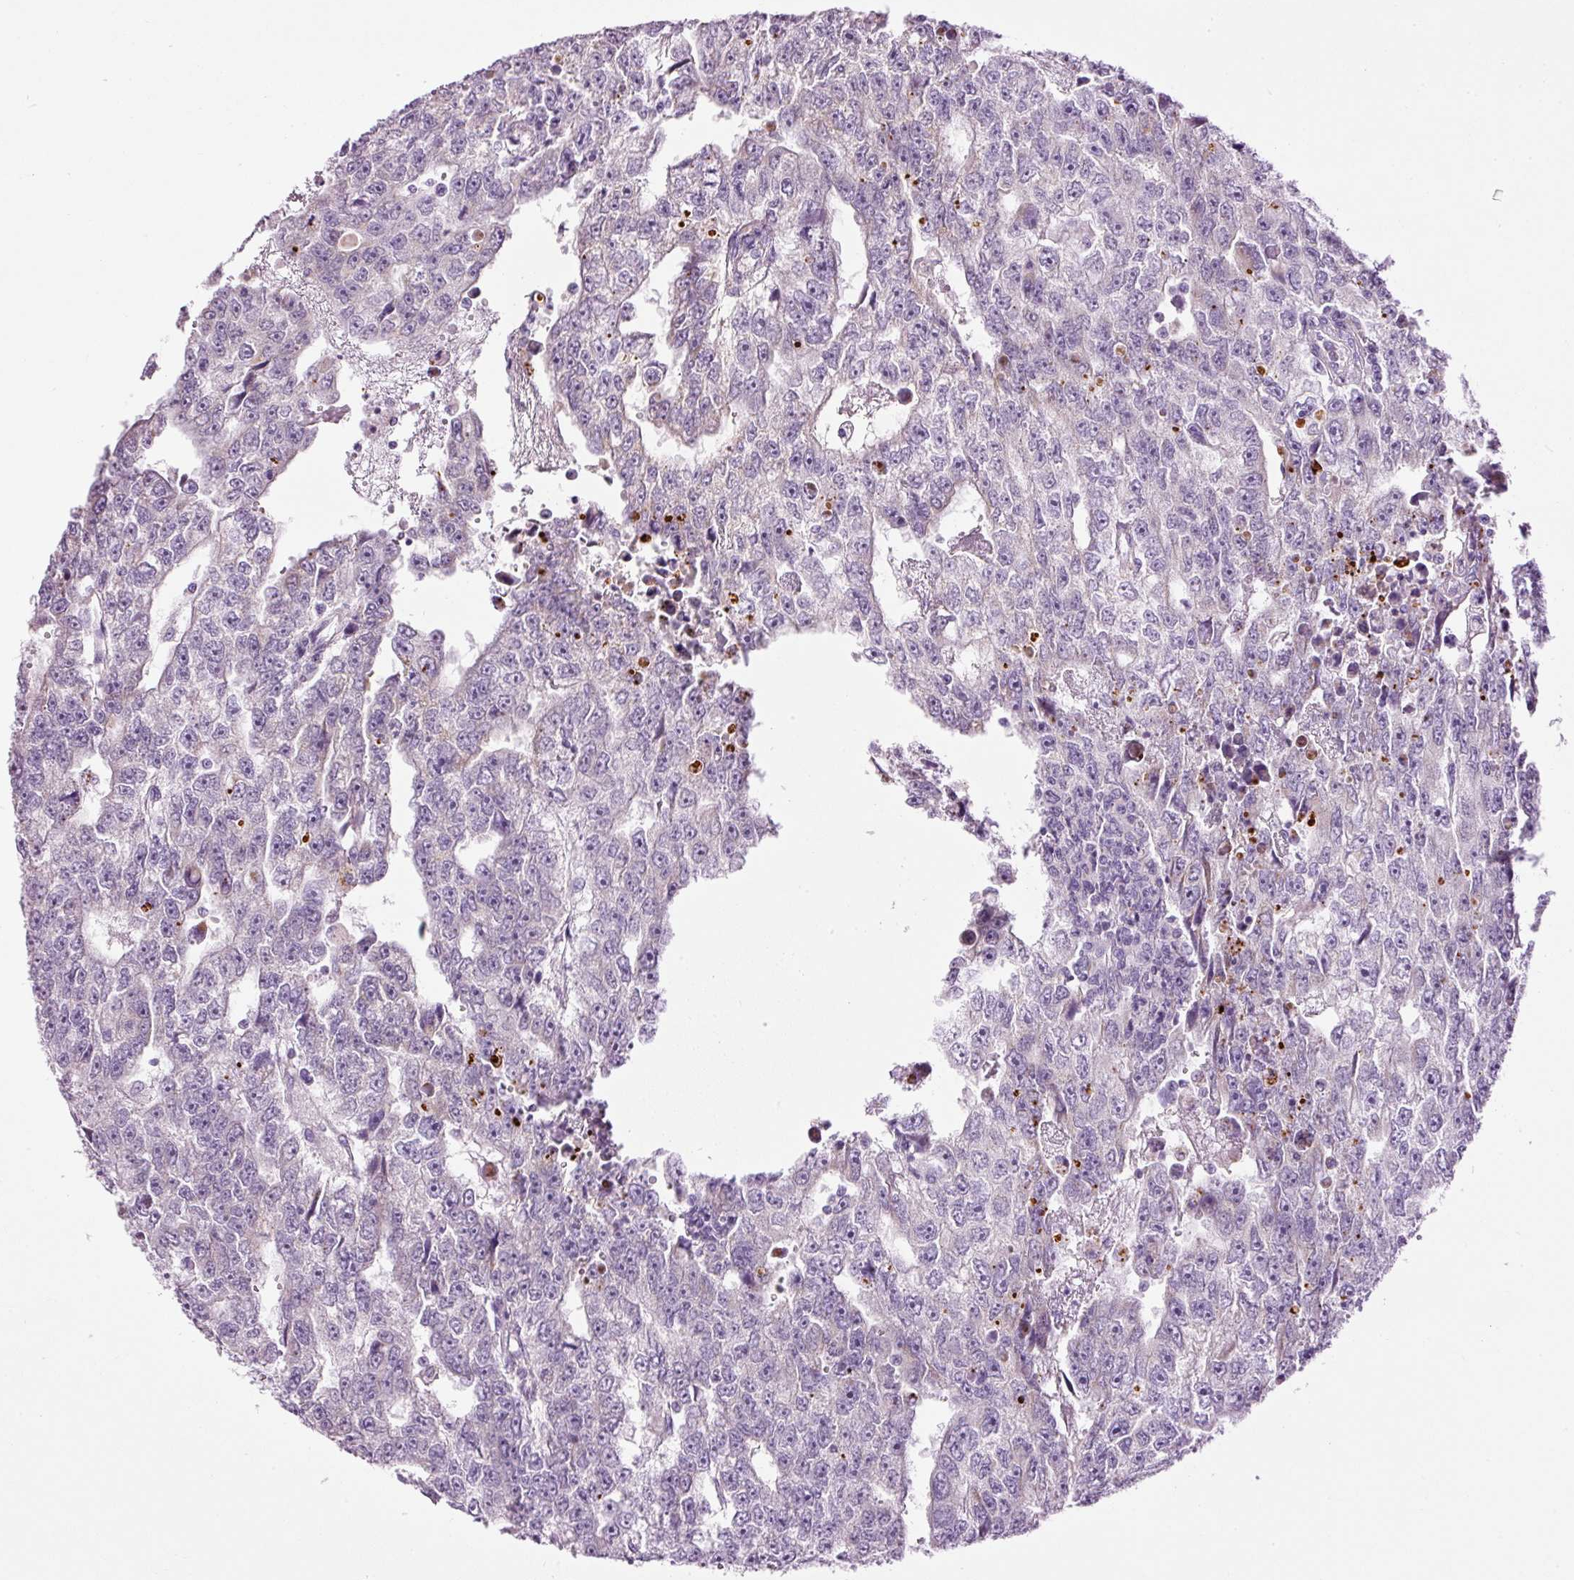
{"staining": {"intensity": "negative", "quantity": "none", "location": "none"}, "tissue": "testis cancer", "cell_type": "Tumor cells", "image_type": "cancer", "snomed": [{"axis": "morphology", "description": "Carcinoma, Embryonal, NOS"}, {"axis": "topography", "description": "Testis"}], "caption": "Testis cancer (embryonal carcinoma) was stained to show a protein in brown. There is no significant staining in tumor cells.", "gene": "CARD16", "patient": {"sex": "male", "age": 20}}